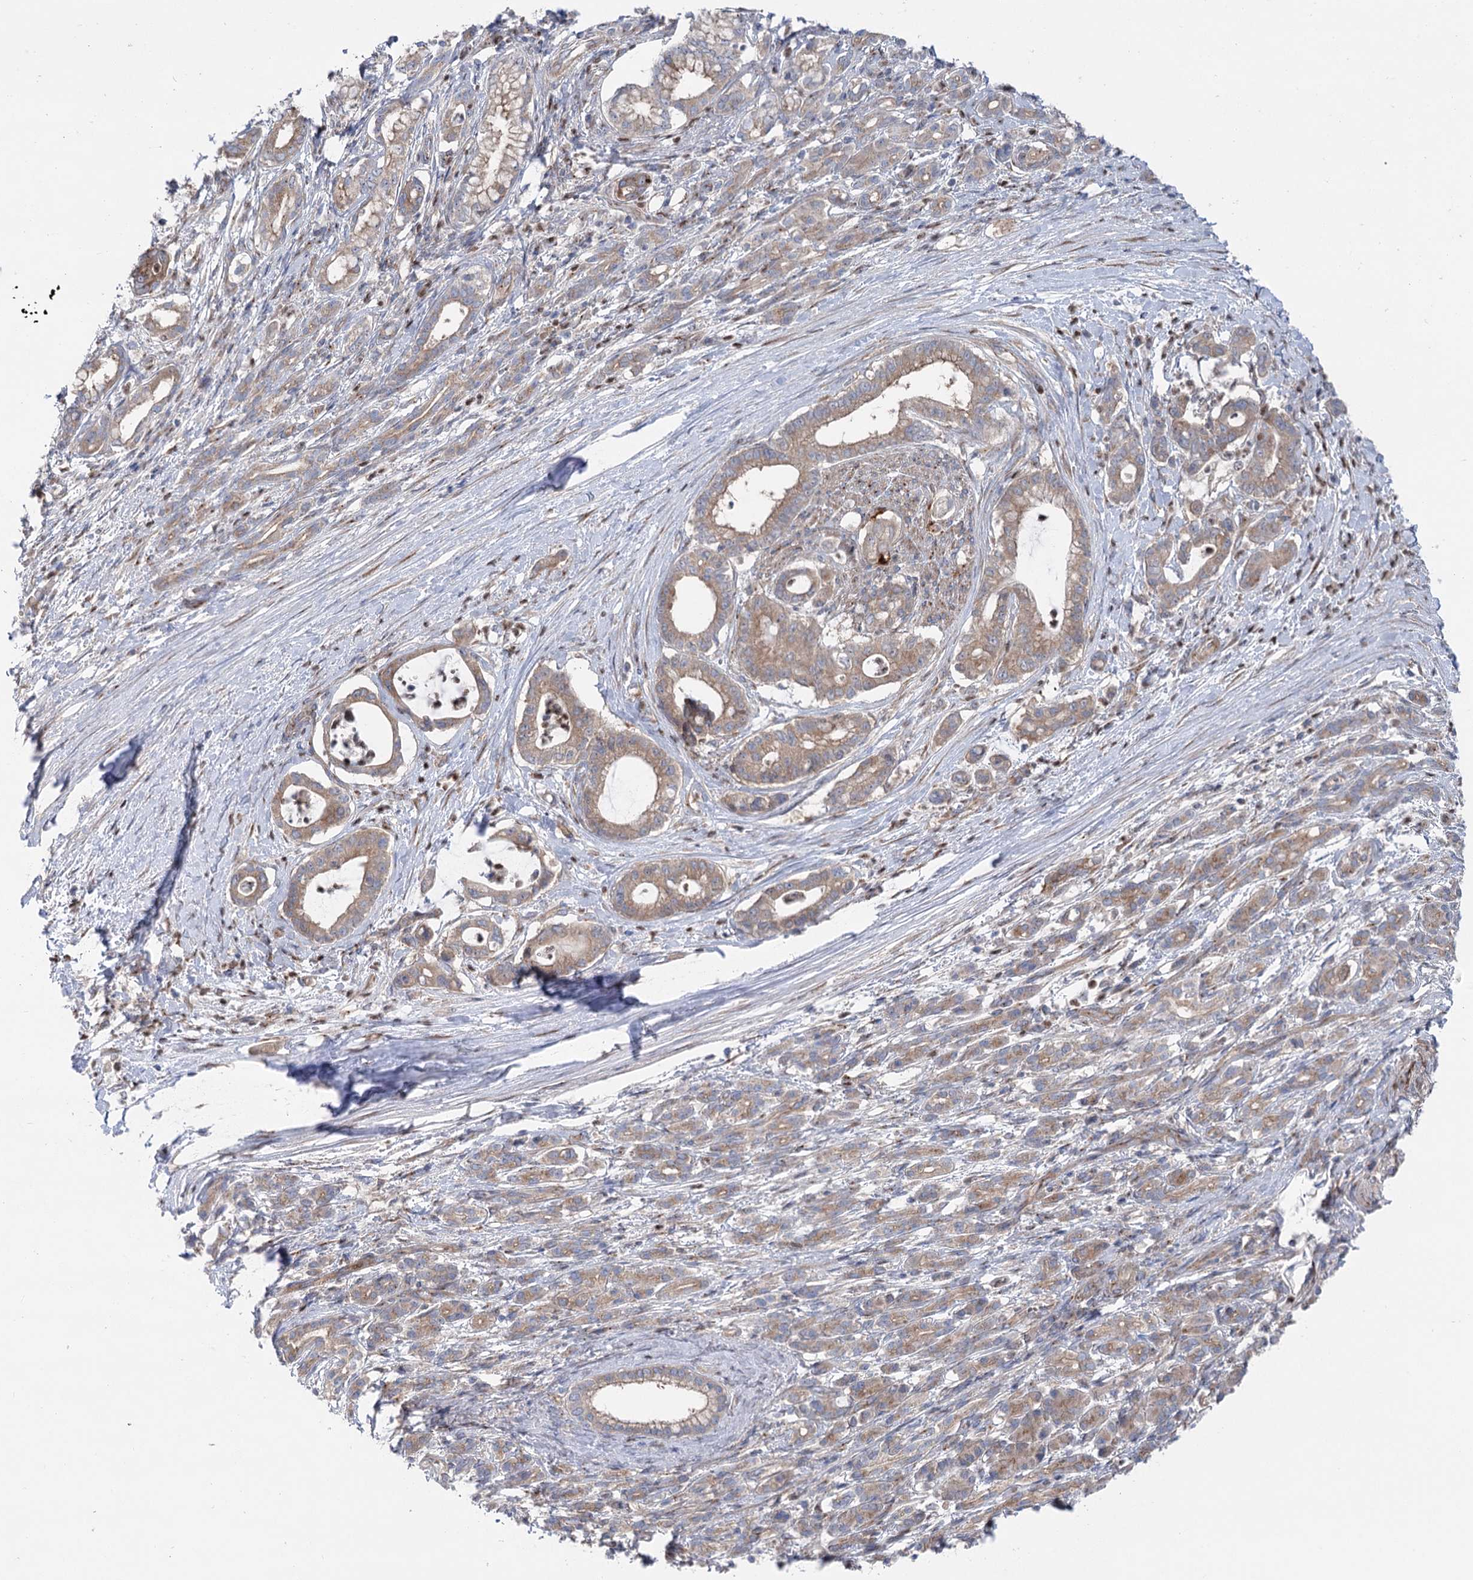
{"staining": {"intensity": "moderate", "quantity": ">75%", "location": "cytoplasmic/membranous"}, "tissue": "pancreatic cancer", "cell_type": "Tumor cells", "image_type": "cancer", "snomed": [{"axis": "morphology", "description": "Adenocarcinoma, NOS"}, {"axis": "topography", "description": "Pancreas"}], "caption": "Approximately >75% of tumor cells in adenocarcinoma (pancreatic) demonstrate moderate cytoplasmic/membranous protein expression as visualized by brown immunohistochemical staining.", "gene": "SCN11A", "patient": {"sex": "female", "age": 55}}